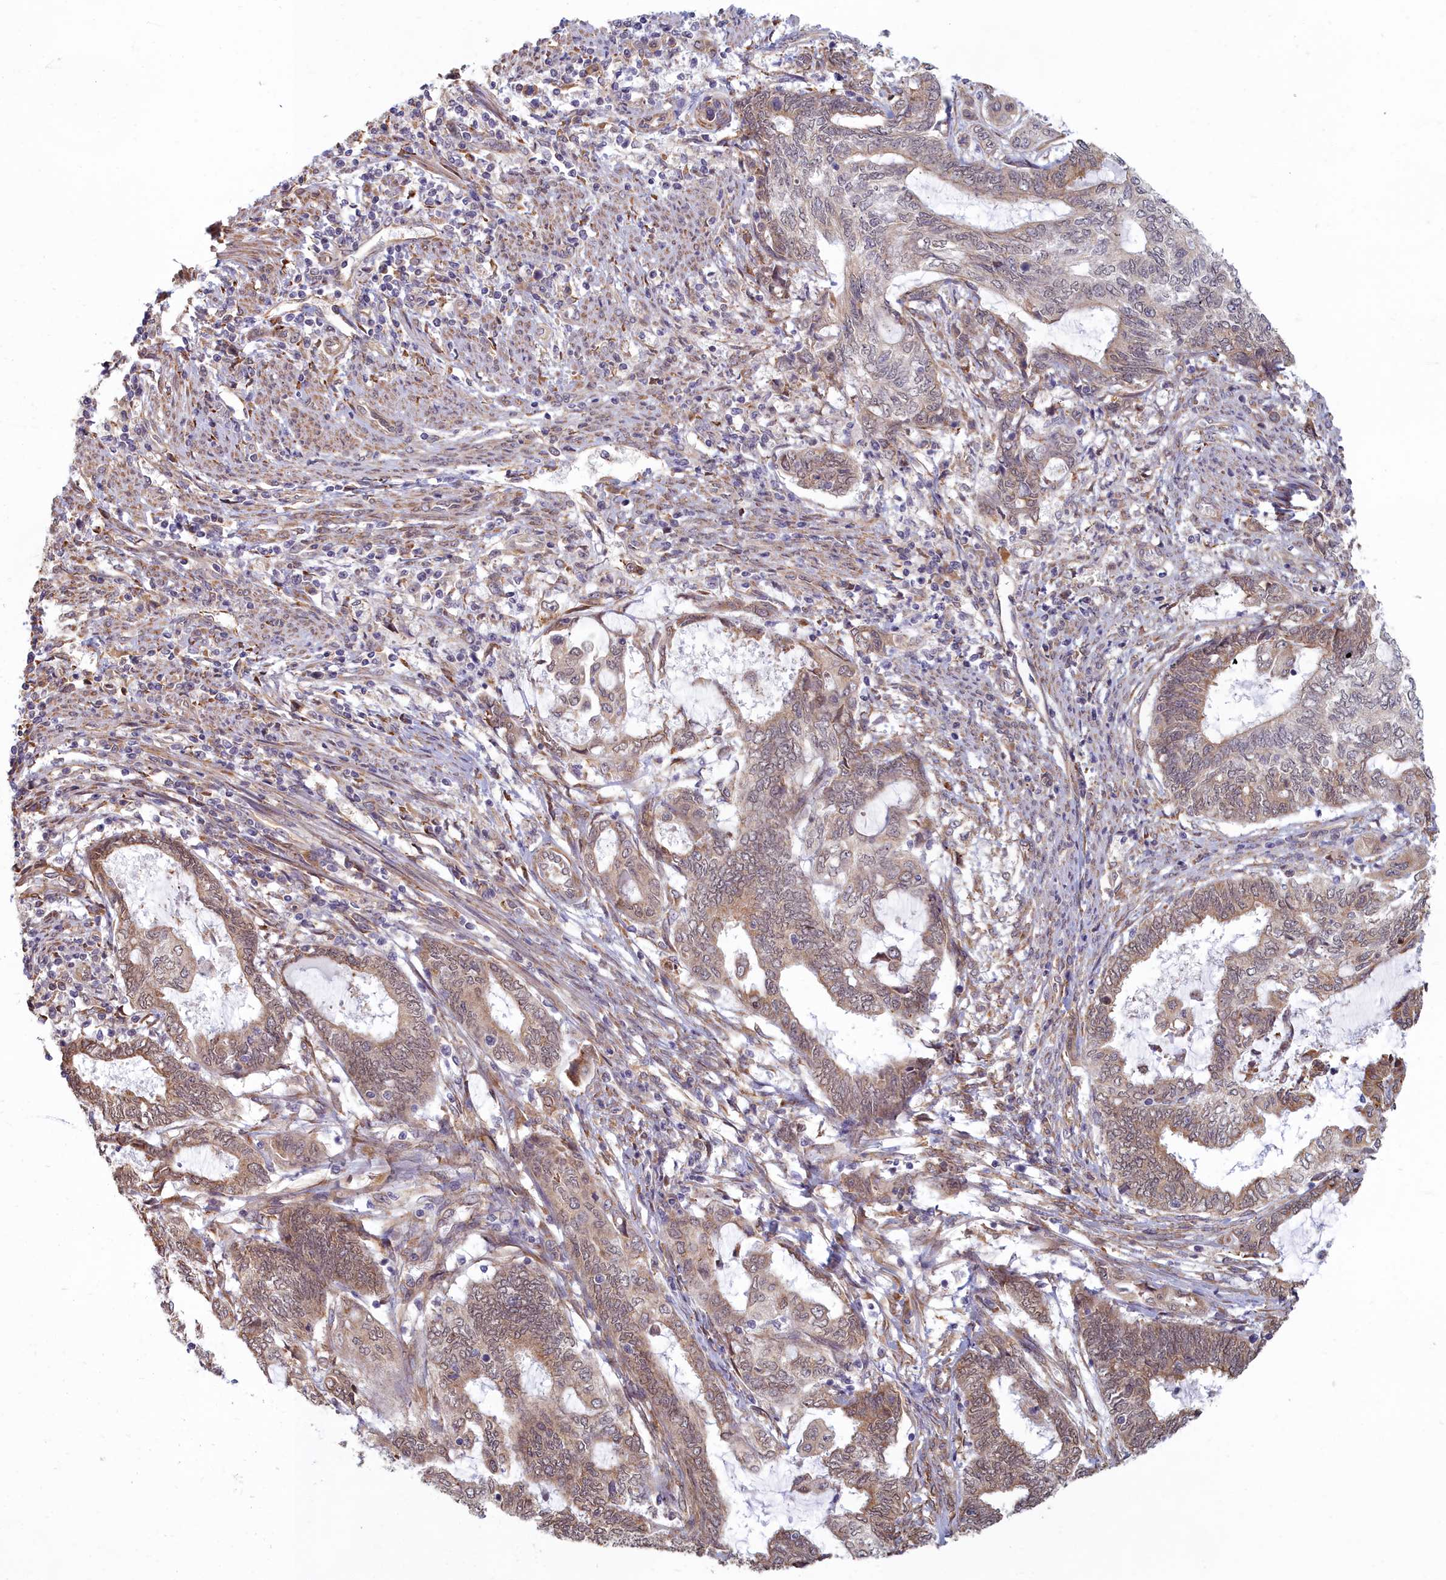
{"staining": {"intensity": "weak", "quantity": ">75%", "location": "cytoplasmic/membranous,nuclear"}, "tissue": "endometrial cancer", "cell_type": "Tumor cells", "image_type": "cancer", "snomed": [{"axis": "morphology", "description": "Adenocarcinoma, NOS"}, {"axis": "topography", "description": "Uterus"}, {"axis": "topography", "description": "Endometrium"}], "caption": "Endometrial cancer stained for a protein (brown) displays weak cytoplasmic/membranous and nuclear positive staining in approximately >75% of tumor cells.", "gene": "MAK16", "patient": {"sex": "female", "age": 70}}